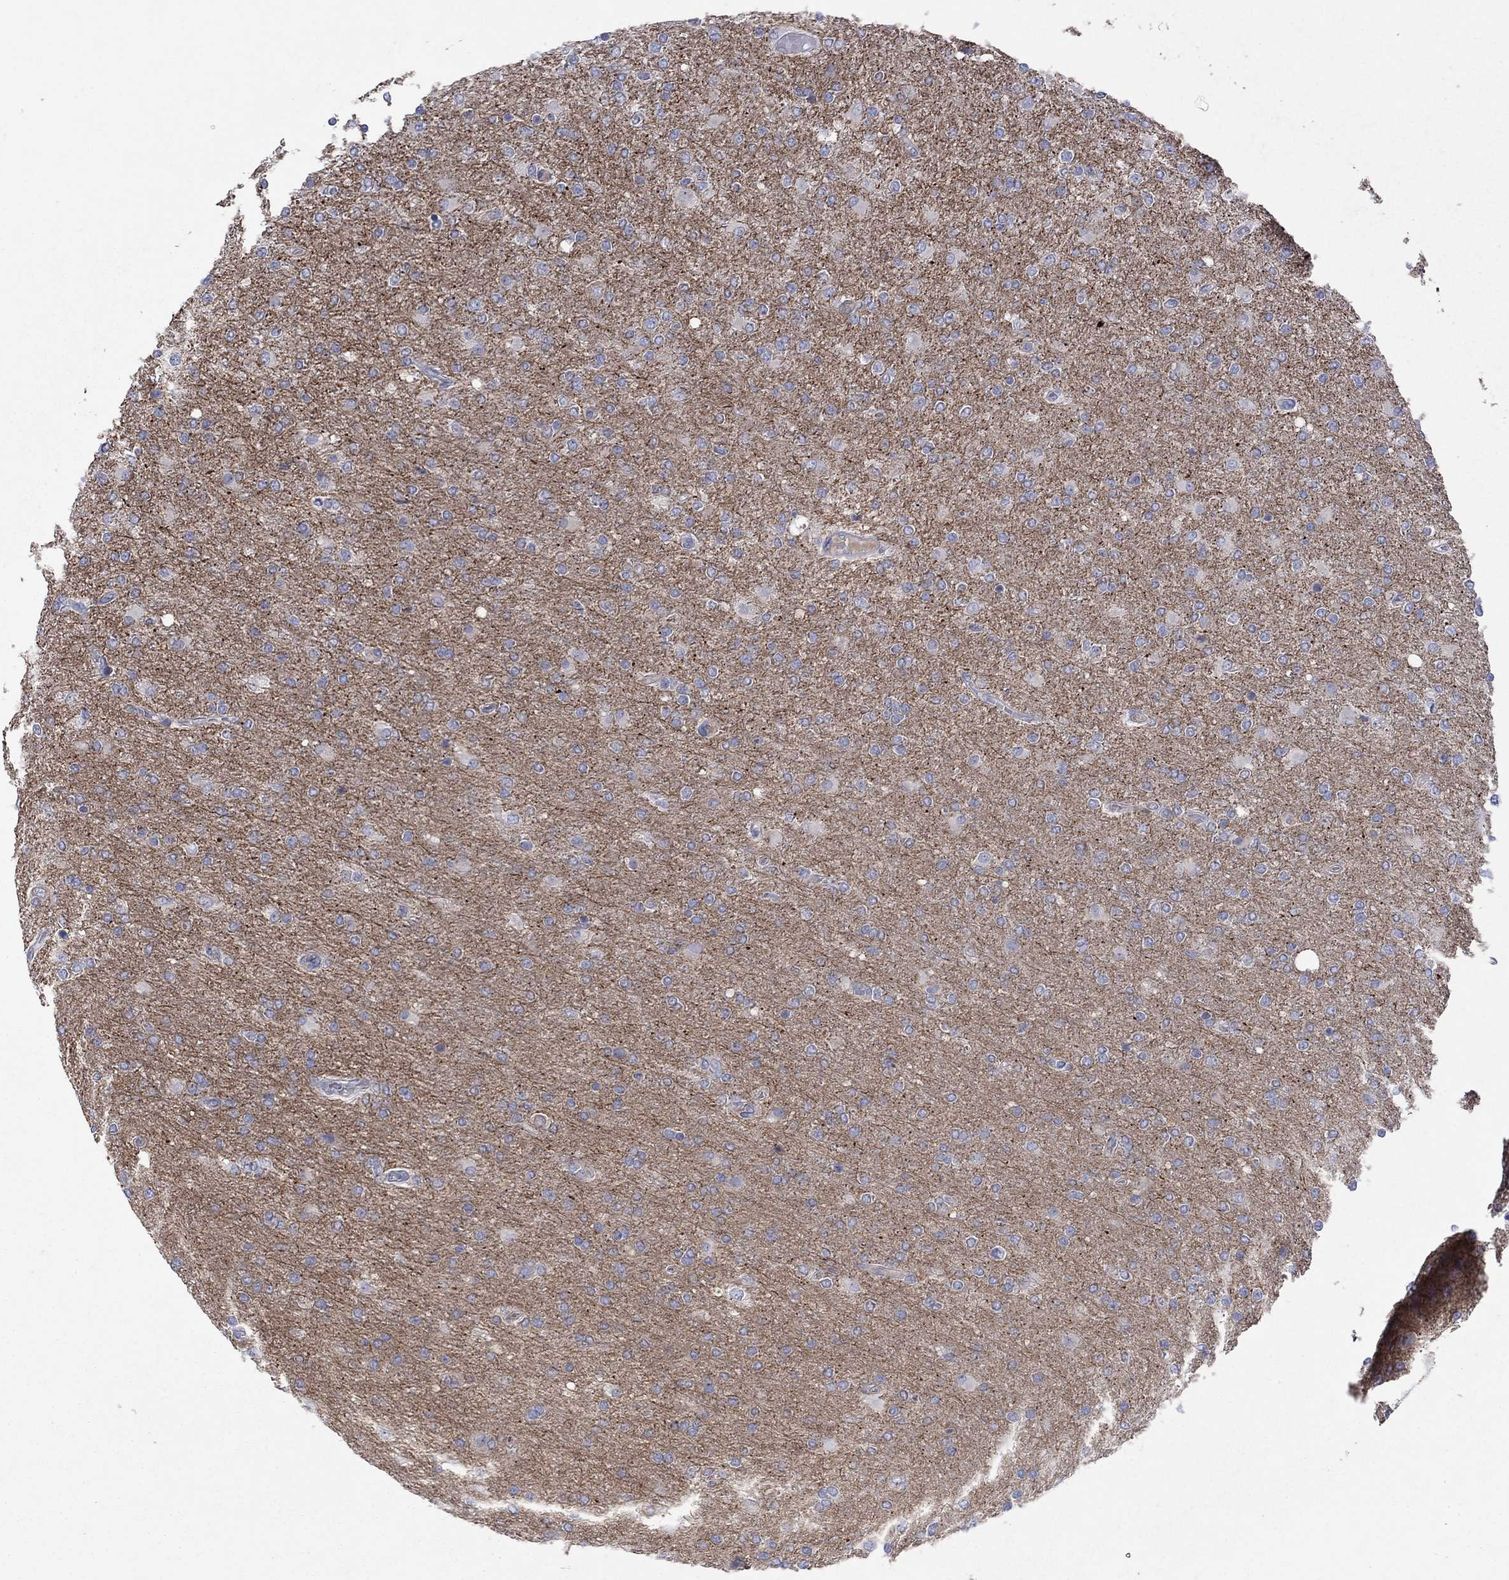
{"staining": {"intensity": "negative", "quantity": "none", "location": "none"}, "tissue": "glioma", "cell_type": "Tumor cells", "image_type": "cancer", "snomed": [{"axis": "morphology", "description": "Glioma, malignant, High grade"}, {"axis": "topography", "description": "Cerebral cortex"}], "caption": "DAB (3,3'-diaminobenzidine) immunohistochemical staining of human glioma demonstrates no significant positivity in tumor cells.", "gene": "PLCL2", "patient": {"sex": "male", "age": 70}}